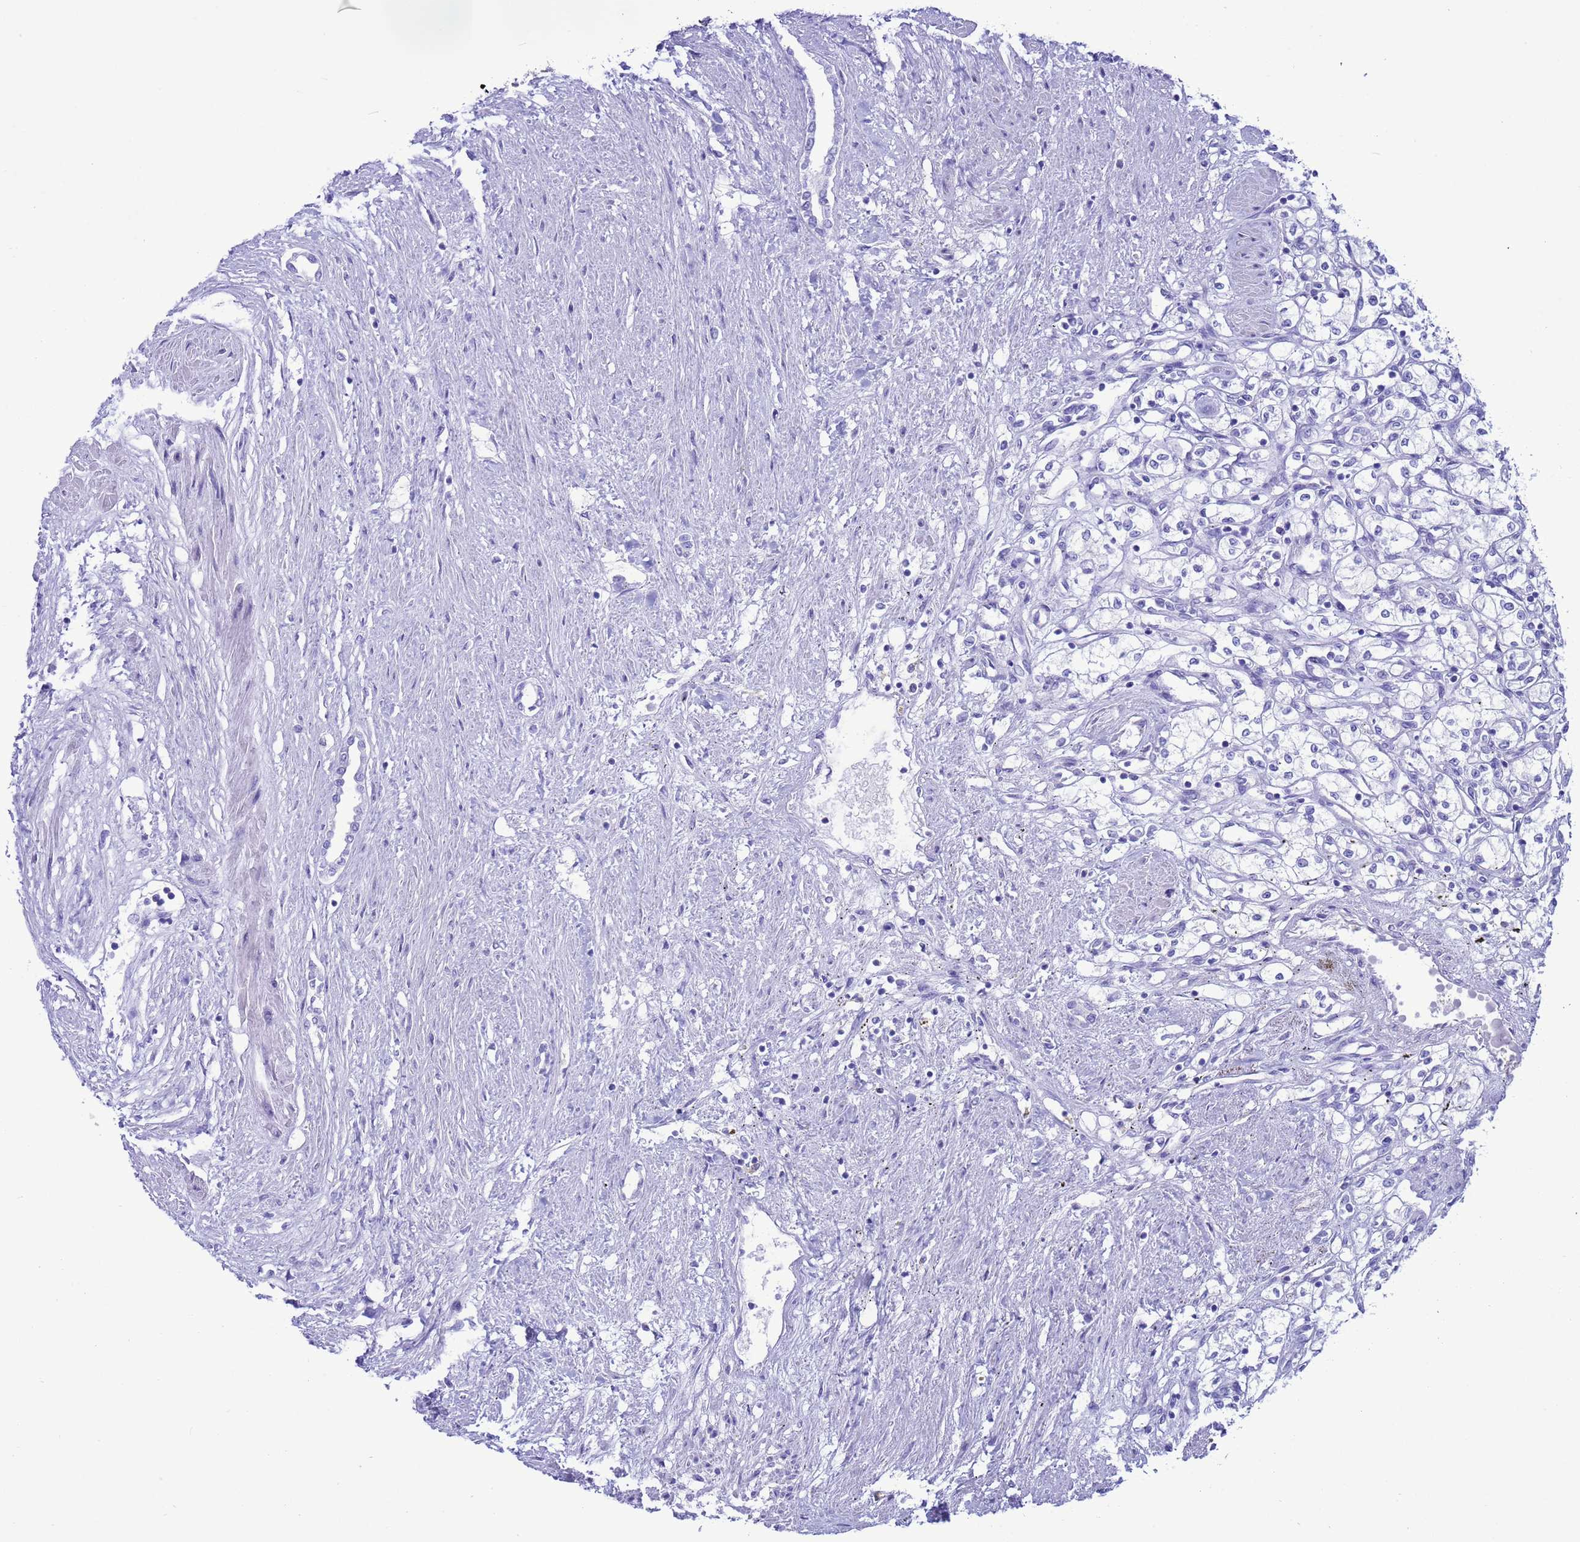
{"staining": {"intensity": "negative", "quantity": "none", "location": "none"}, "tissue": "renal cancer", "cell_type": "Tumor cells", "image_type": "cancer", "snomed": [{"axis": "morphology", "description": "Adenocarcinoma, NOS"}, {"axis": "topography", "description": "Kidney"}], "caption": "Histopathology image shows no protein staining in tumor cells of renal cancer tissue.", "gene": "GSTM1", "patient": {"sex": "male", "age": 59}}